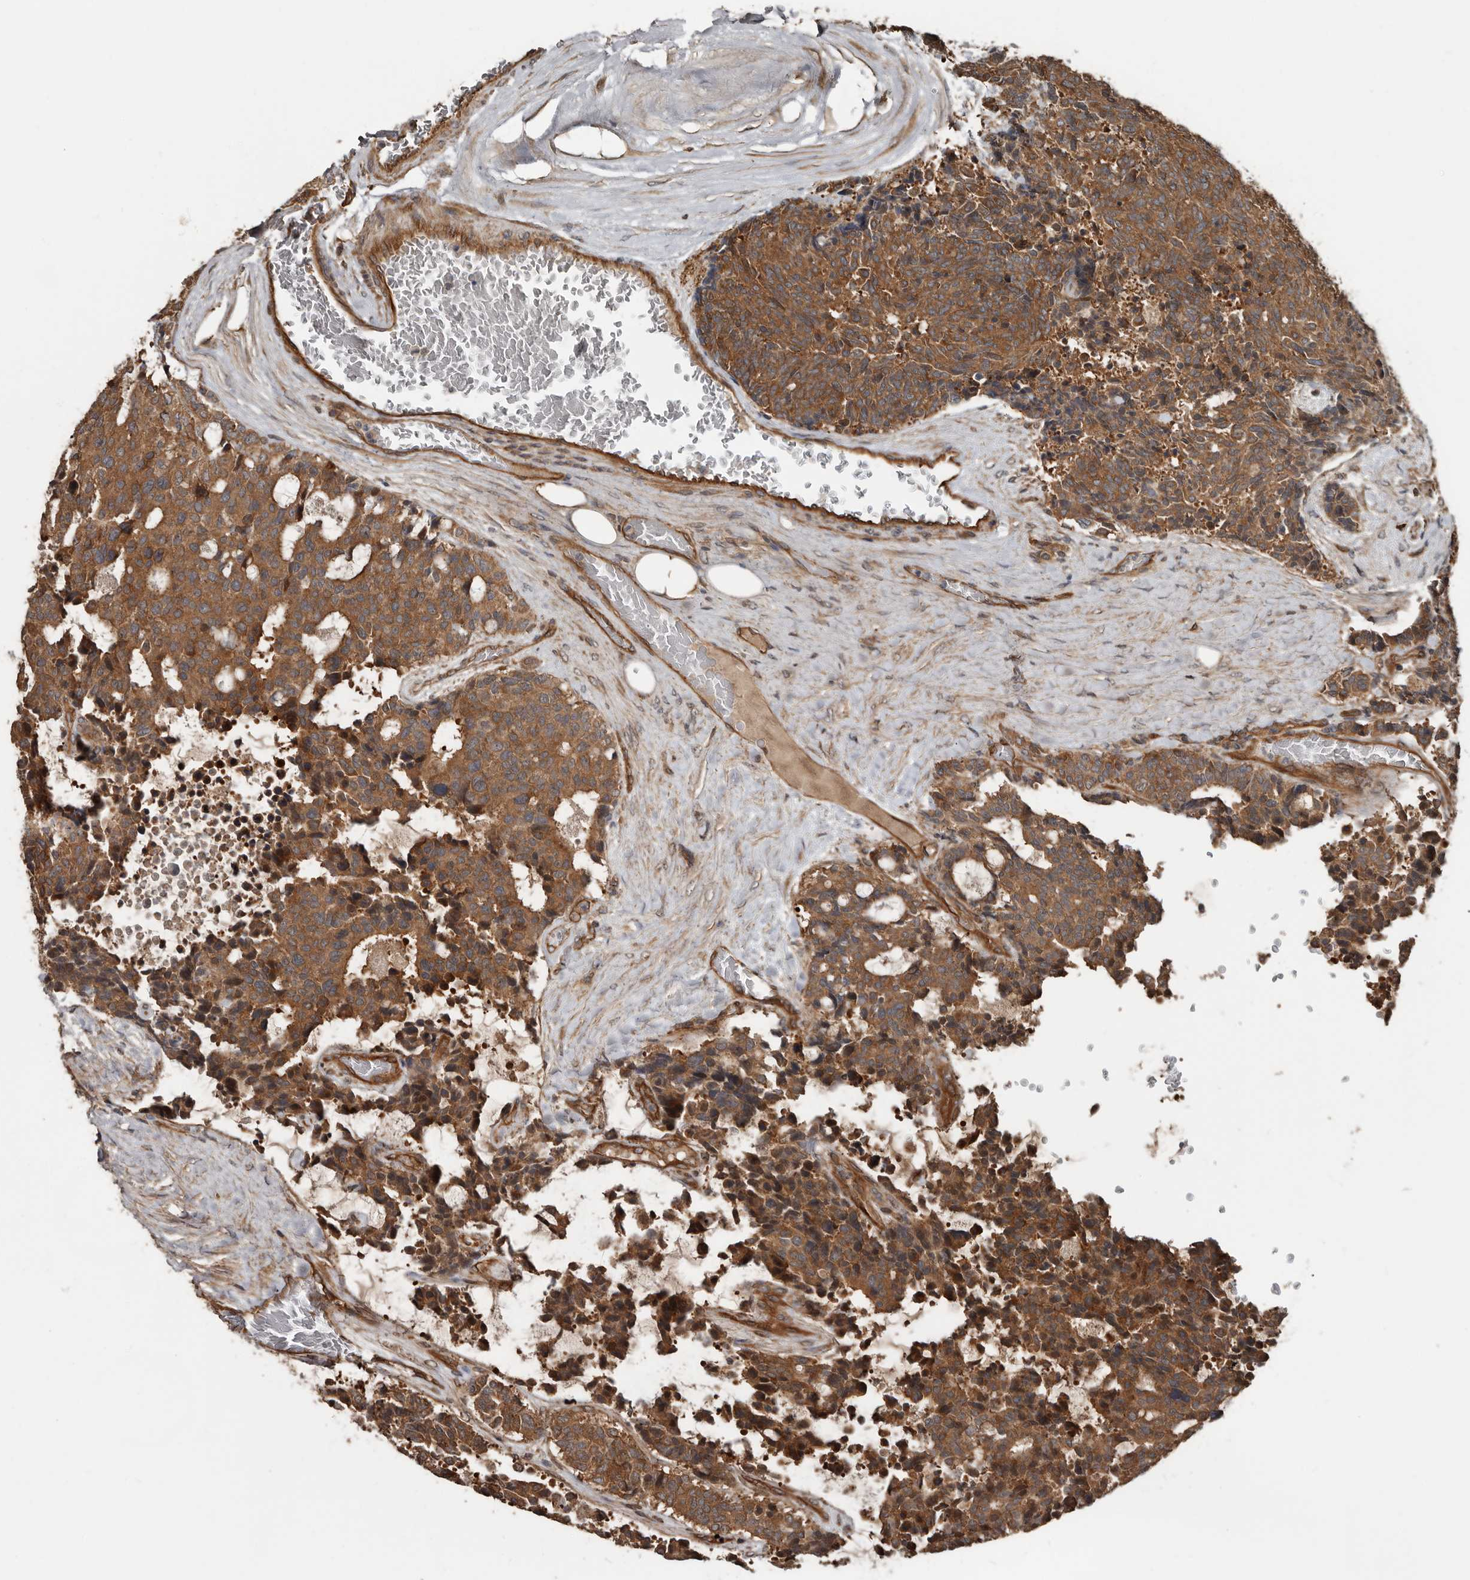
{"staining": {"intensity": "moderate", "quantity": ">75%", "location": "cytoplasmic/membranous"}, "tissue": "carcinoid", "cell_type": "Tumor cells", "image_type": "cancer", "snomed": [{"axis": "morphology", "description": "Carcinoid, malignant, NOS"}, {"axis": "topography", "description": "Pancreas"}], "caption": "A brown stain highlights moderate cytoplasmic/membranous expression of a protein in human carcinoid (malignant) tumor cells. The staining was performed using DAB (3,3'-diaminobenzidine) to visualize the protein expression in brown, while the nuclei were stained in blue with hematoxylin (Magnification: 20x).", "gene": "EXOC3L1", "patient": {"sex": "female", "age": 54}}